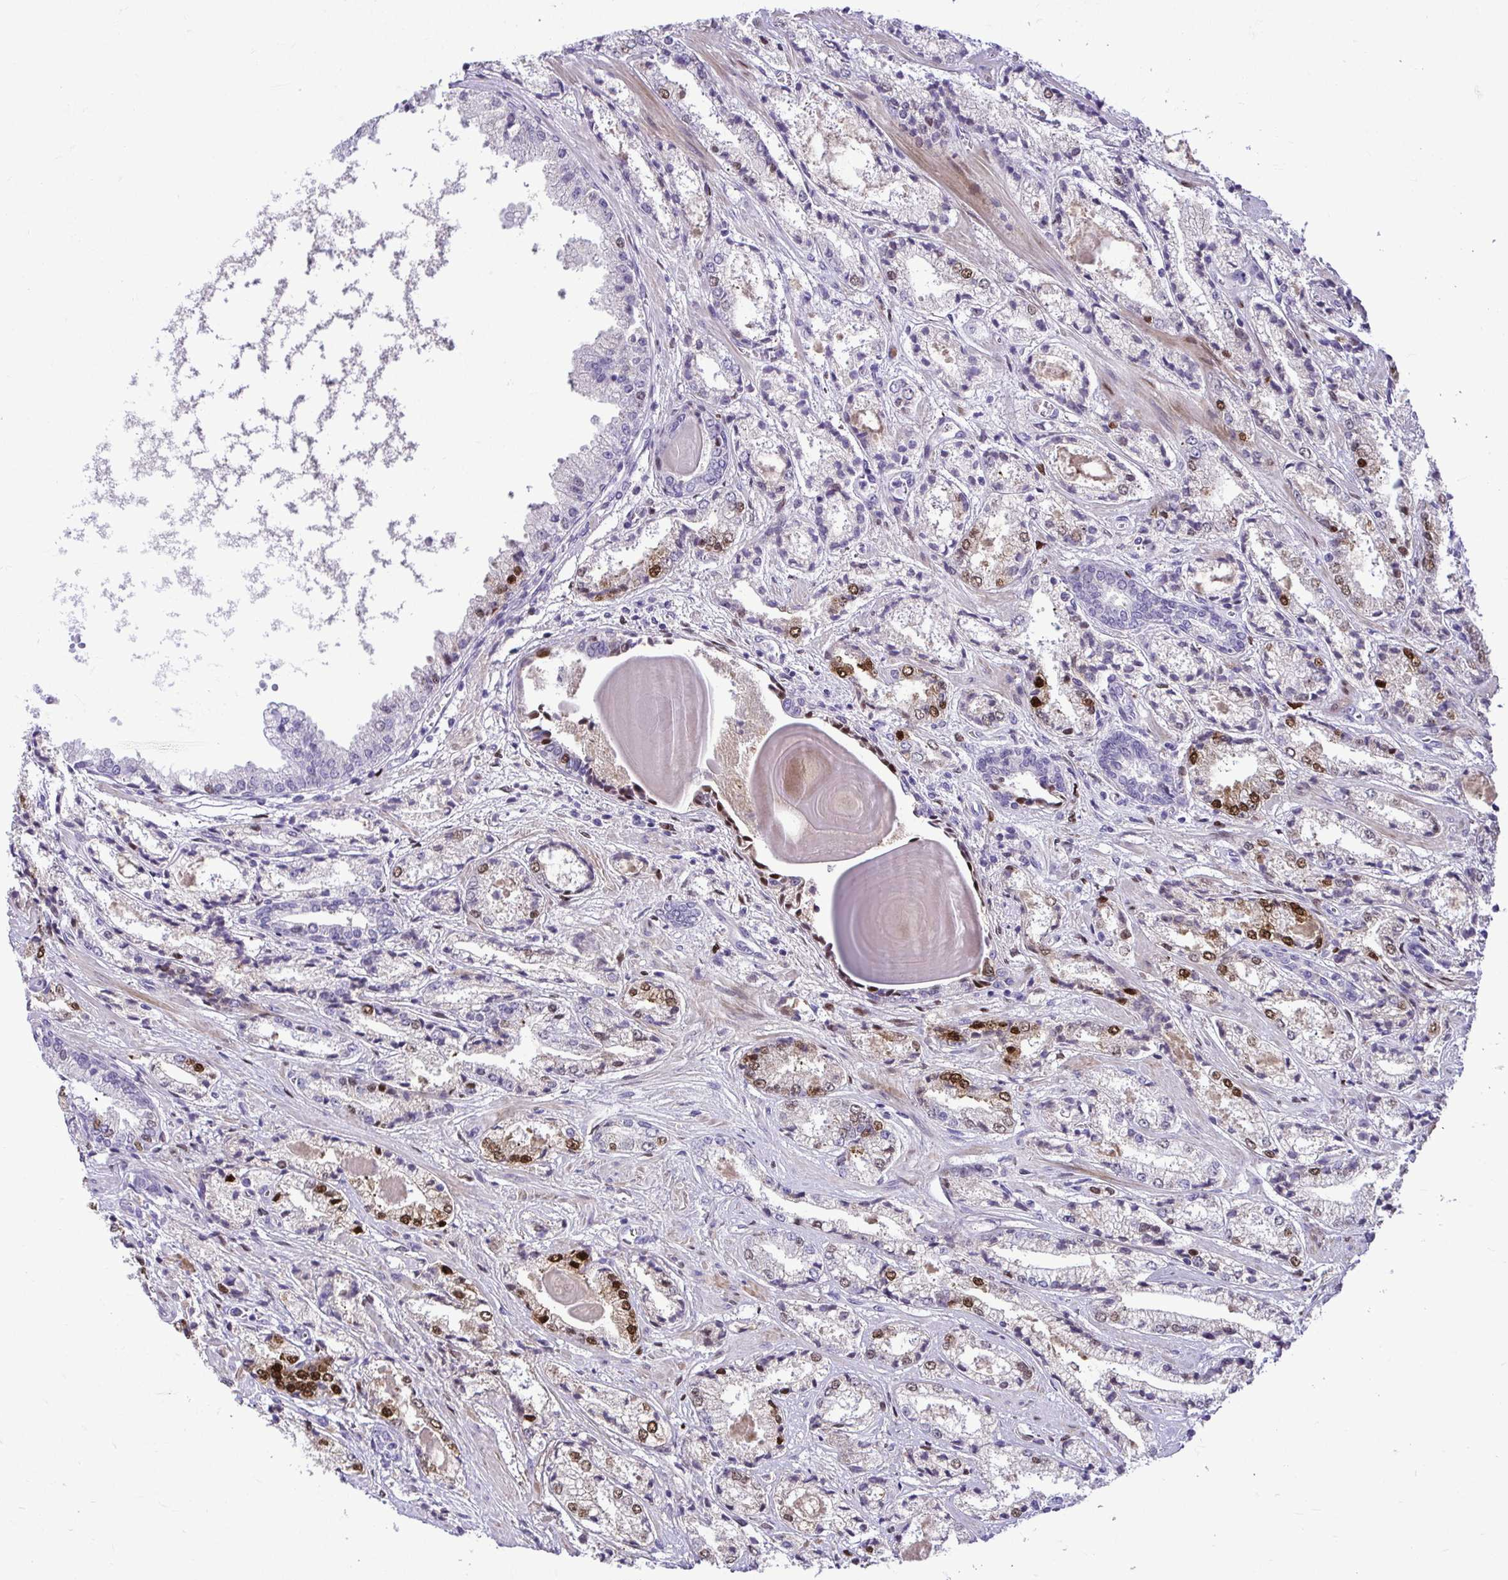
{"staining": {"intensity": "strong", "quantity": "<25%", "location": "nuclear"}, "tissue": "prostate cancer", "cell_type": "Tumor cells", "image_type": "cancer", "snomed": [{"axis": "morphology", "description": "Adenocarcinoma, High grade"}, {"axis": "topography", "description": "Prostate"}], "caption": "There is medium levels of strong nuclear positivity in tumor cells of prostate adenocarcinoma (high-grade), as demonstrated by immunohistochemical staining (brown color).", "gene": "CDC20", "patient": {"sex": "male", "age": 64}}